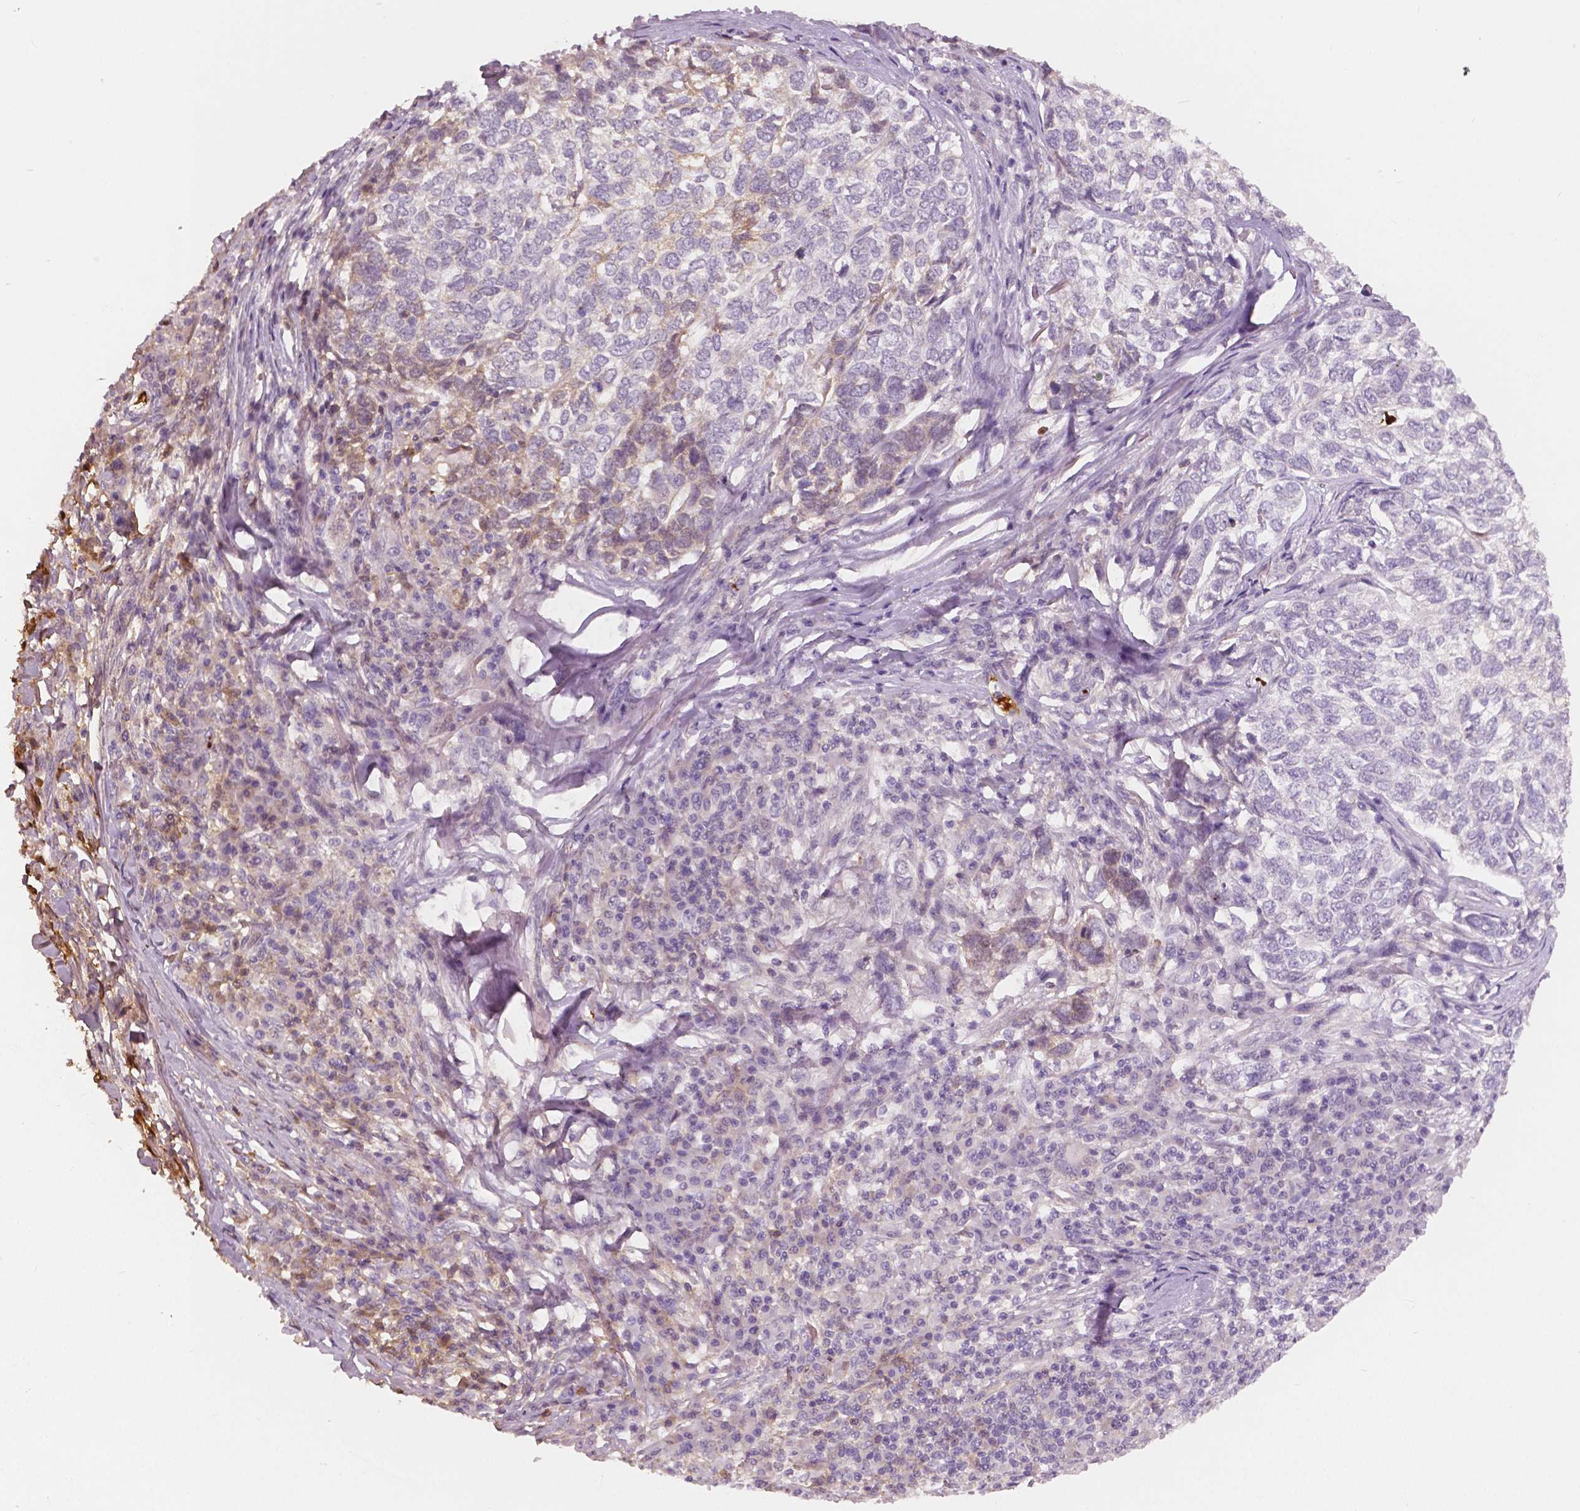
{"staining": {"intensity": "negative", "quantity": "none", "location": "none"}, "tissue": "skin cancer", "cell_type": "Tumor cells", "image_type": "cancer", "snomed": [{"axis": "morphology", "description": "Basal cell carcinoma"}, {"axis": "topography", "description": "Skin"}], "caption": "High power microscopy photomicrograph of an immunohistochemistry histopathology image of skin basal cell carcinoma, revealing no significant positivity in tumor cells.", "gene": "APOA4", "patient": {"sex": "female", "age": 65}}